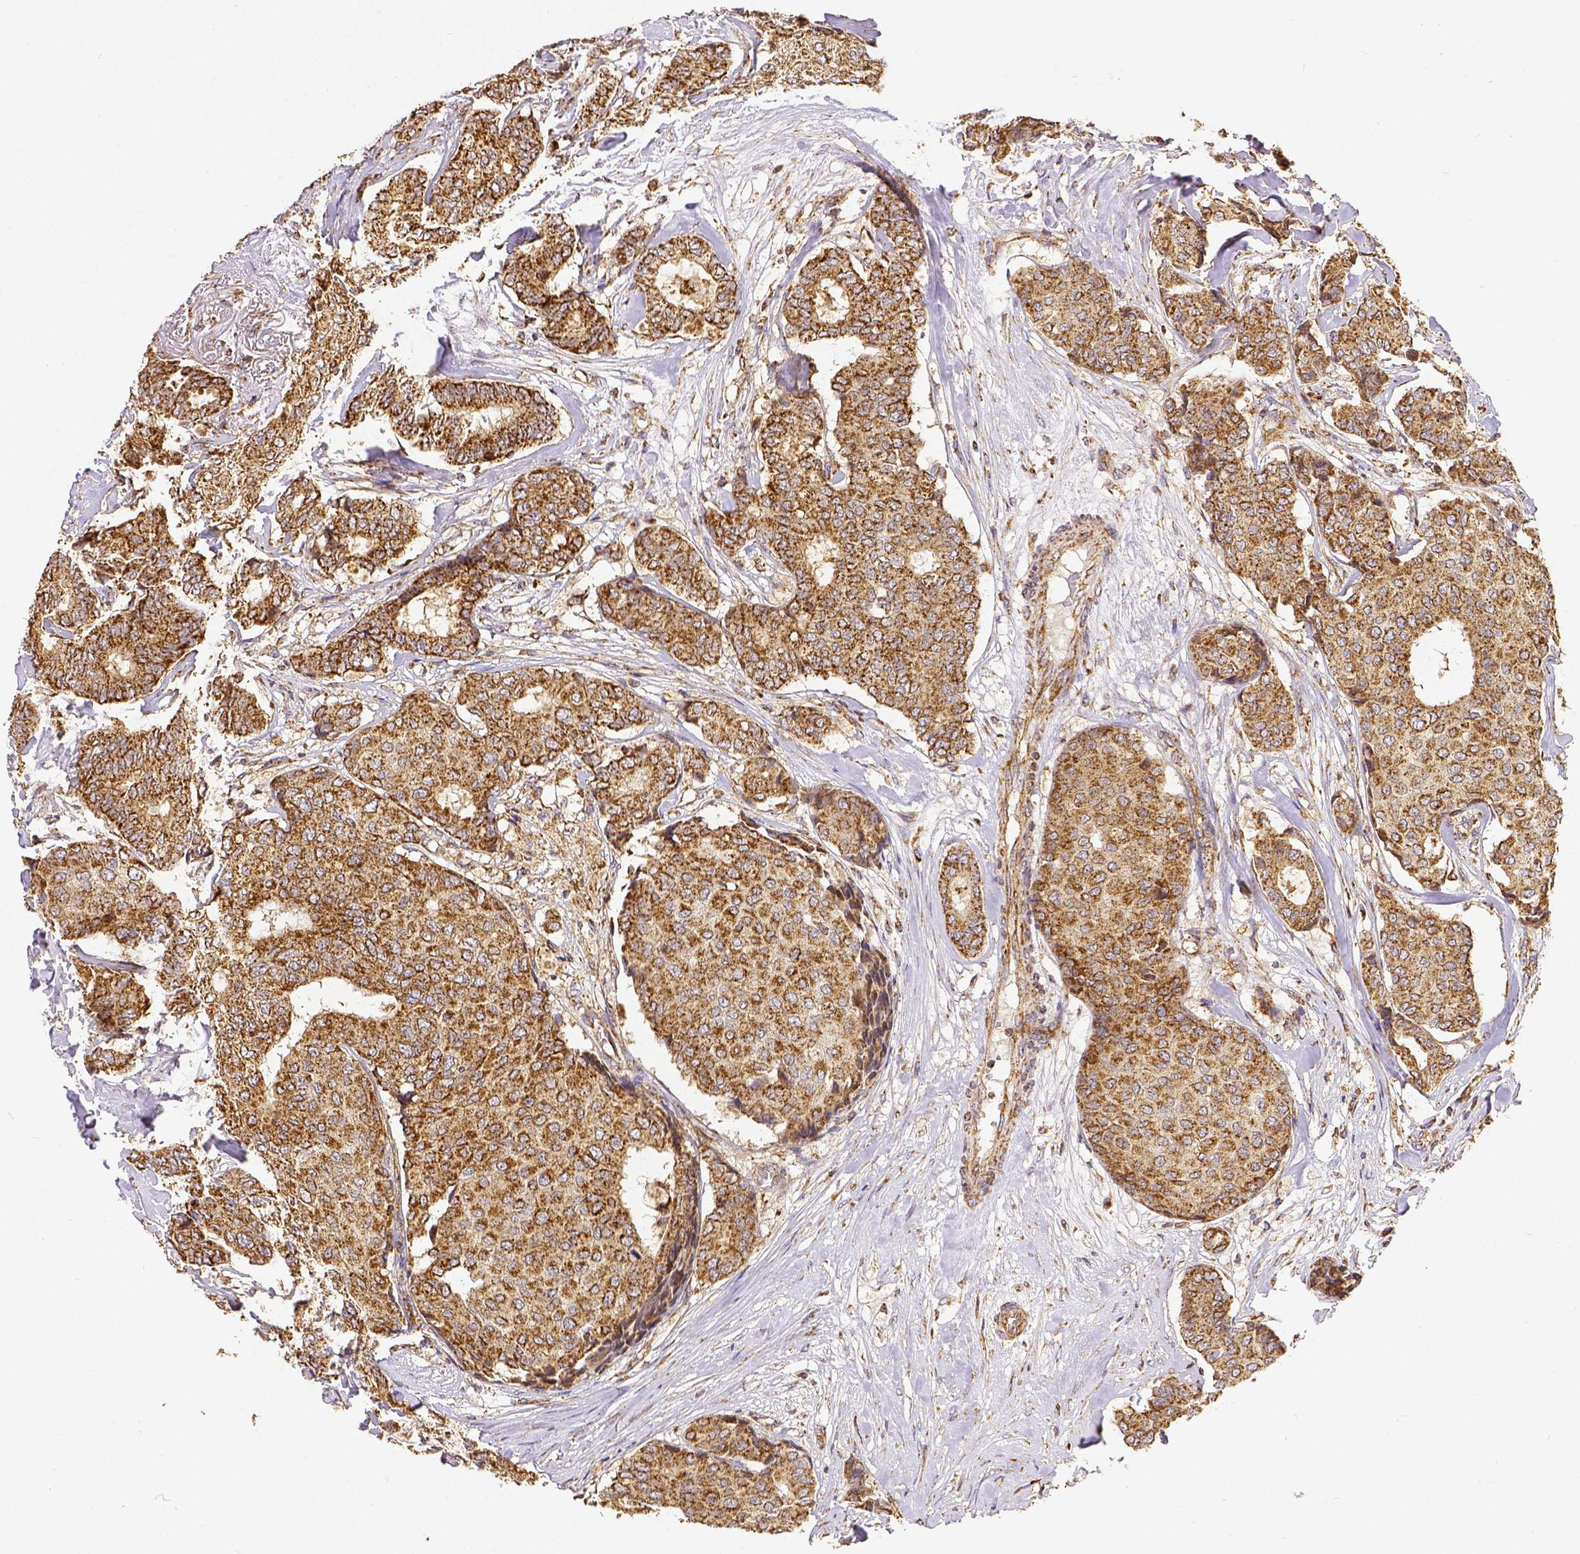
{"staining": {"intensity": "moderate", "quantity": ">75%", "location": "cytoplasmic/membranous"}, "tissue": "breast cancer", "cell_type": "Tumor cells", "image_type": "cancer", "snomed": [{"axis": "morphology", "description": "Duct carcinoma"}, {"axis": "topography", "description": "Breast"}], "caption": "Breast intraductal carcinoma stained for a protein (brown) reveals moderate cytoplasmic/membranous positive staining in about >75% of tumor cells.", "gene": "SDHB", "patient": {"sex": "female", "age": 75}}